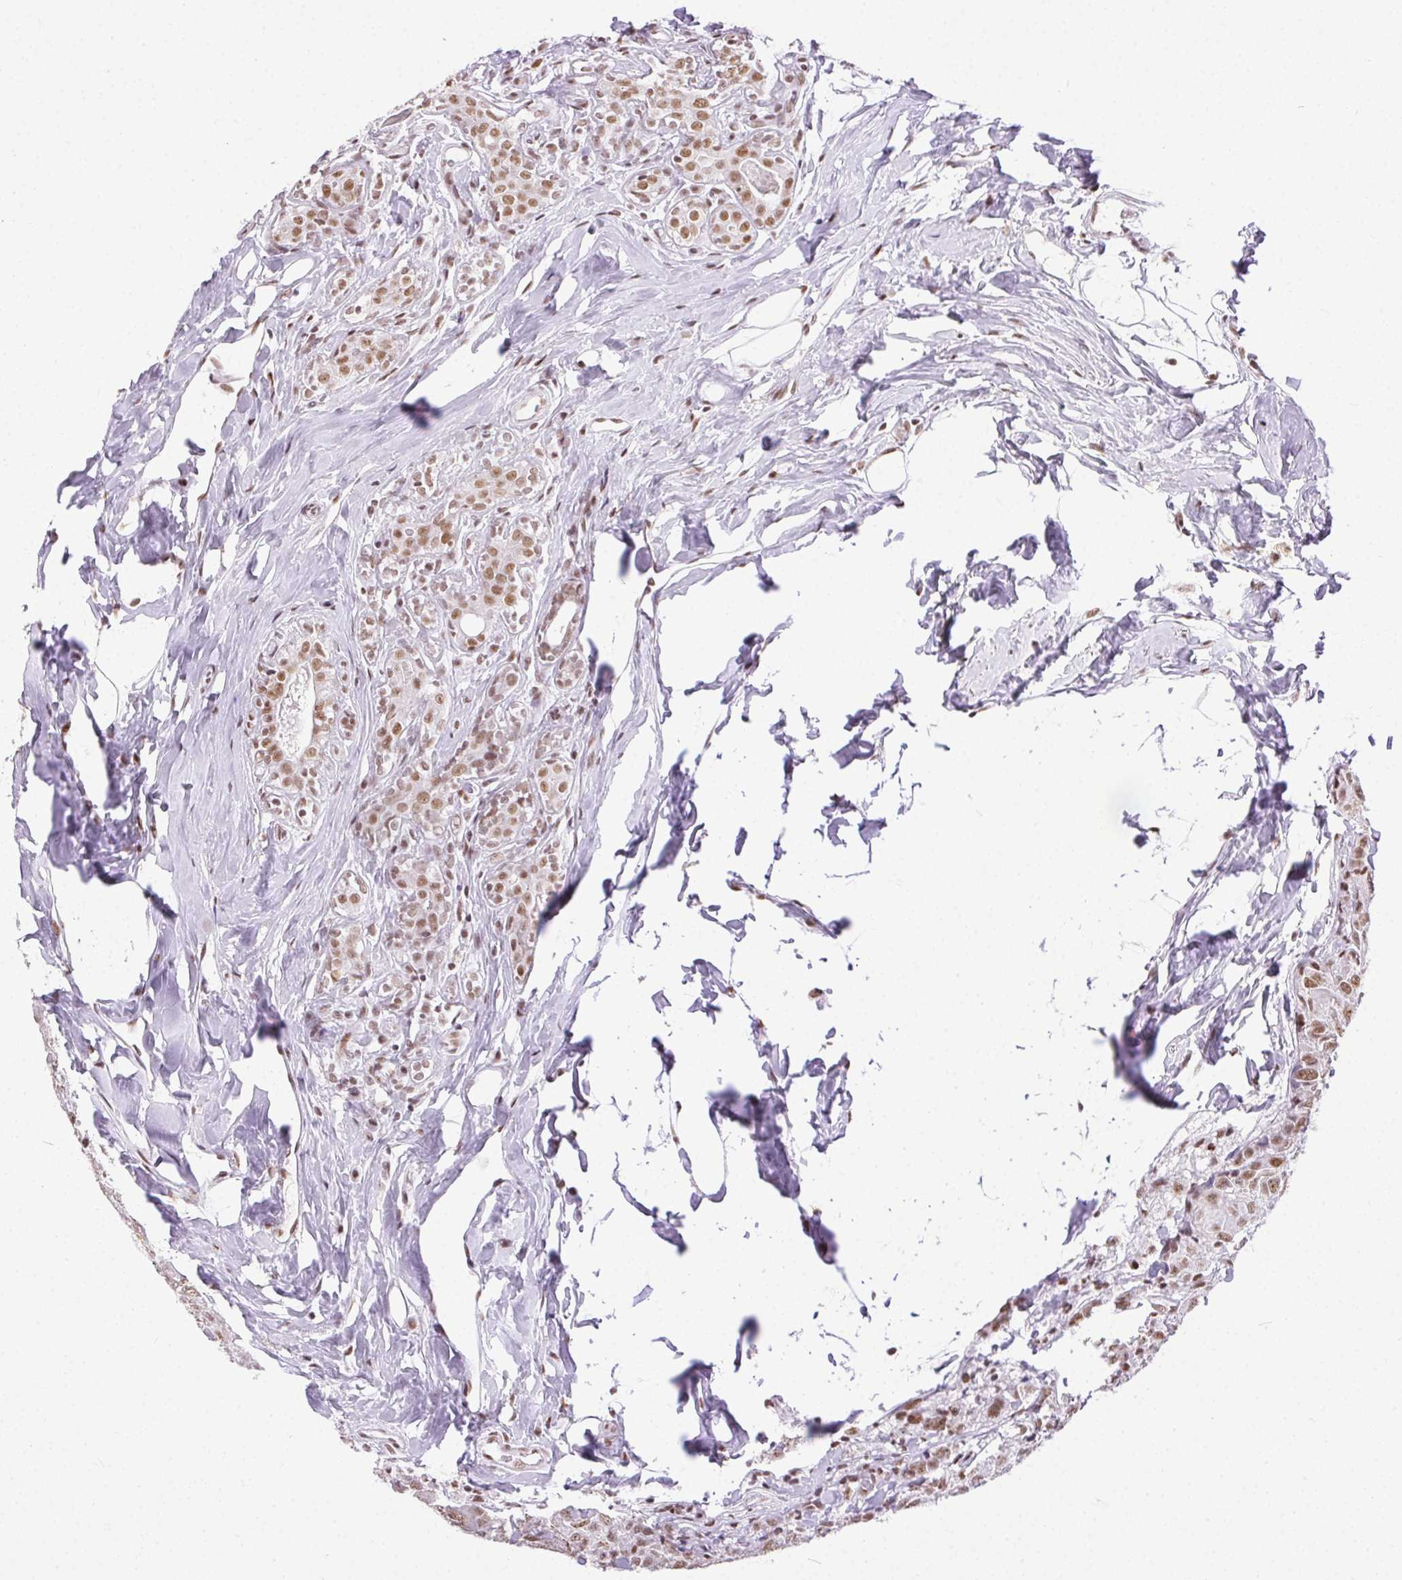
{"staining": {"intensity": "moderate", "quantity": ">75%", "location": "nuclear"}, "tissue": "breast cancer", "cell_type": "Tumor cells", "image_type": "cancer", "snomed": [{"axis": "morphology", "description": "Duct carcinoma"}, {"axis": "topography", "description": "Breast"}], "caption": "Breast cancer (invasive ductal carcinoma) stained with DAB (3,3'-diaminobenzidine) immunohistochemistry reveals medium levels of moderate nuclear staining in about >75% of tumor cells.", "gene": "TRA2B", "patient": {"sex": "female", "age": 43}}